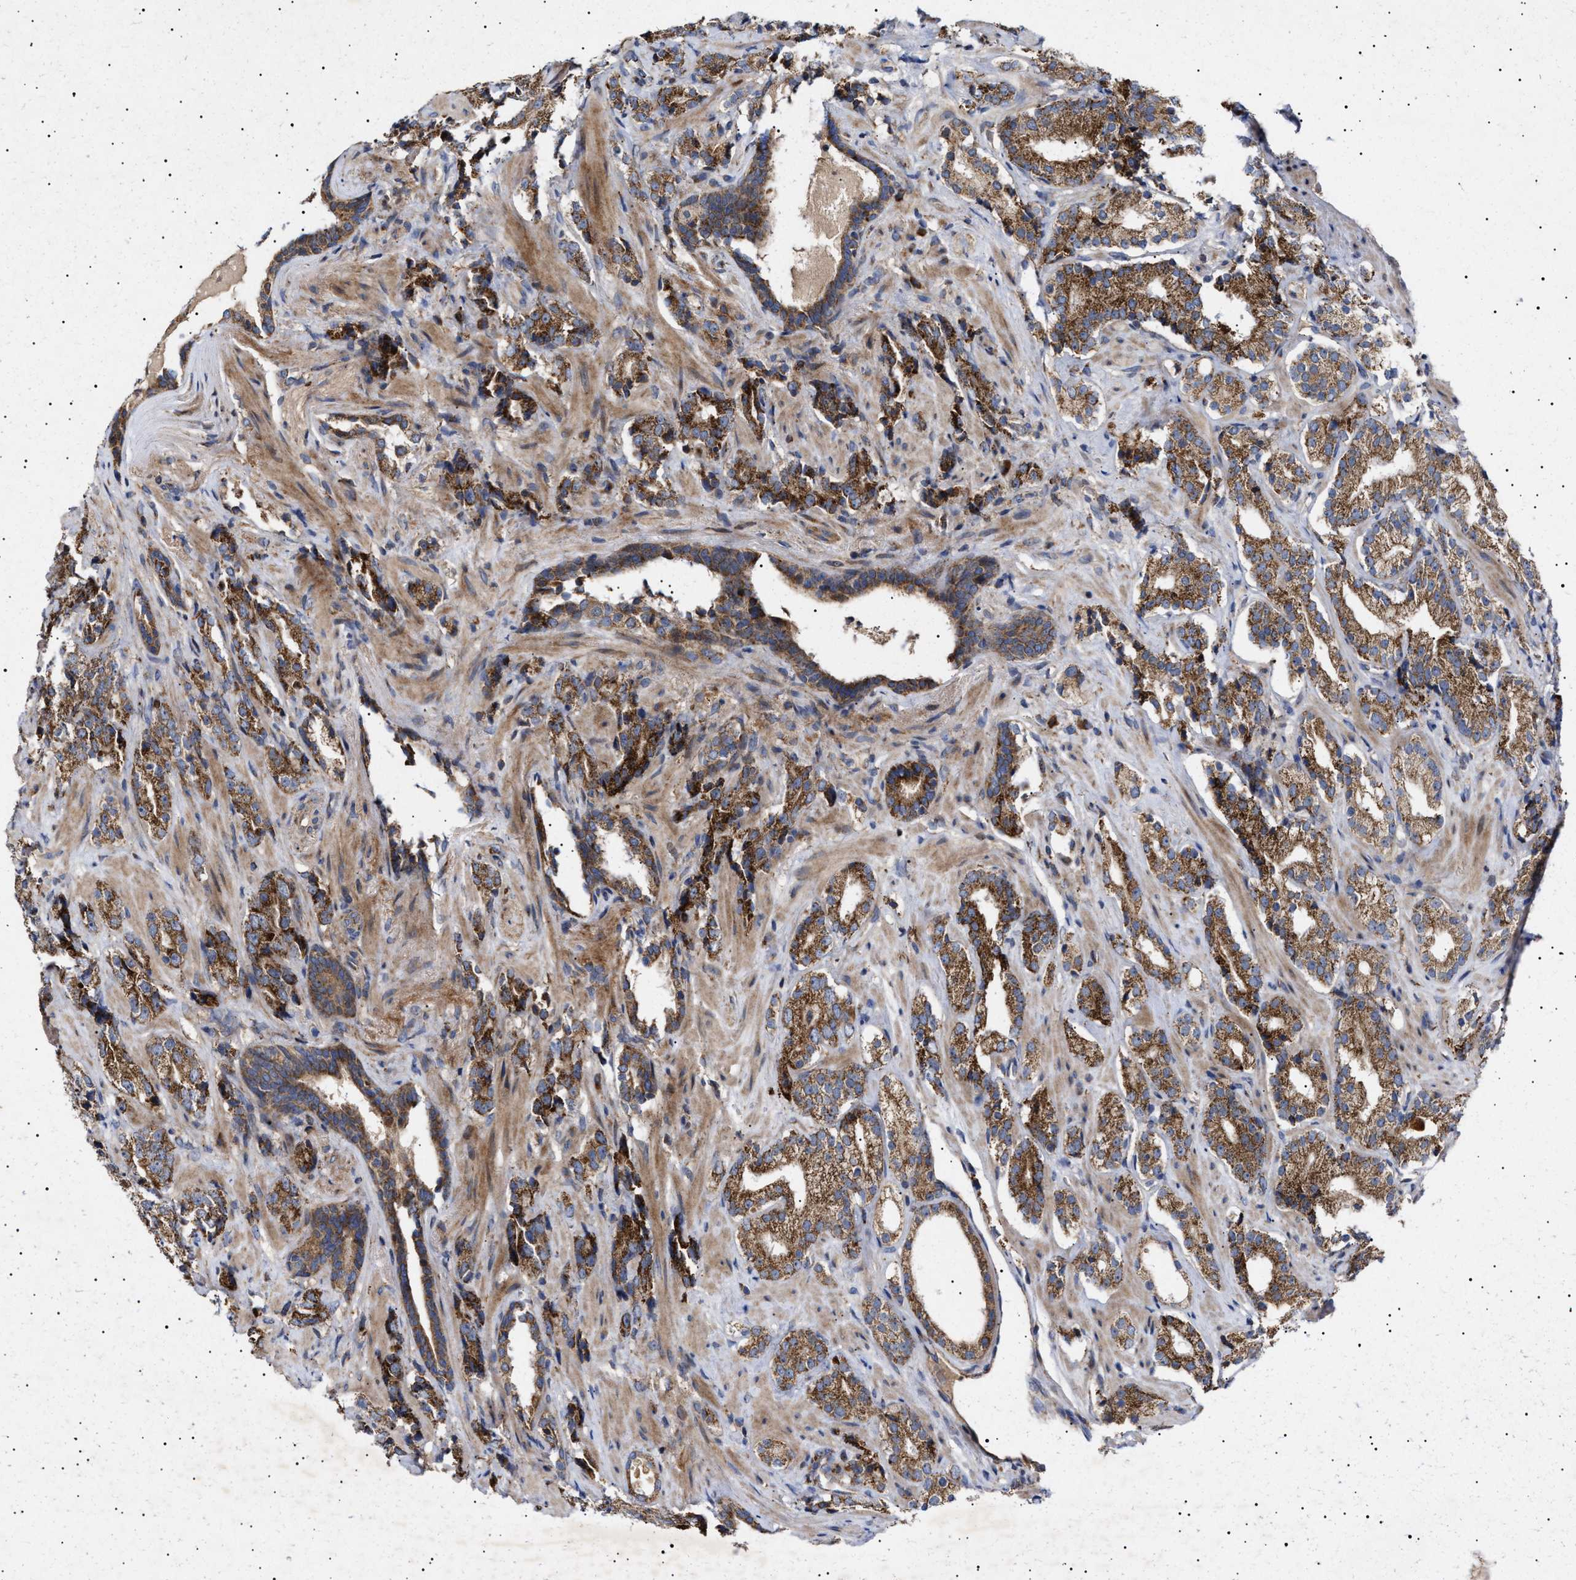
{"staining": {"intensity": "strong", "quantity": ">75%", "location": "cytoplasmic/membranous"}, "tissue": "prostate cancer", "cell_type": "Tumor cells", "image_type": "cancer", "snomed": [{"axis": "morphology", "description": "Adenocarcinoma, High grade"}, {"axis": "topography", "description": "Prostate"}], "caption": "High-magnification brightfield microscopy of prostate cancer stained with DAB (brown) and counterstained with hematoxylin (blue). tumor cells exhibit strong cytoplasmic/membranous staining is appreciated in approximately>75% of cells. Using DAB (3,3'-diaminobenzidine) (brown) and hematoxylin (blue) stains, captured at high magnification using brightfield microscopy.", "gene": "MRPL10", "patient": {"sex": "male", "age": 71}}